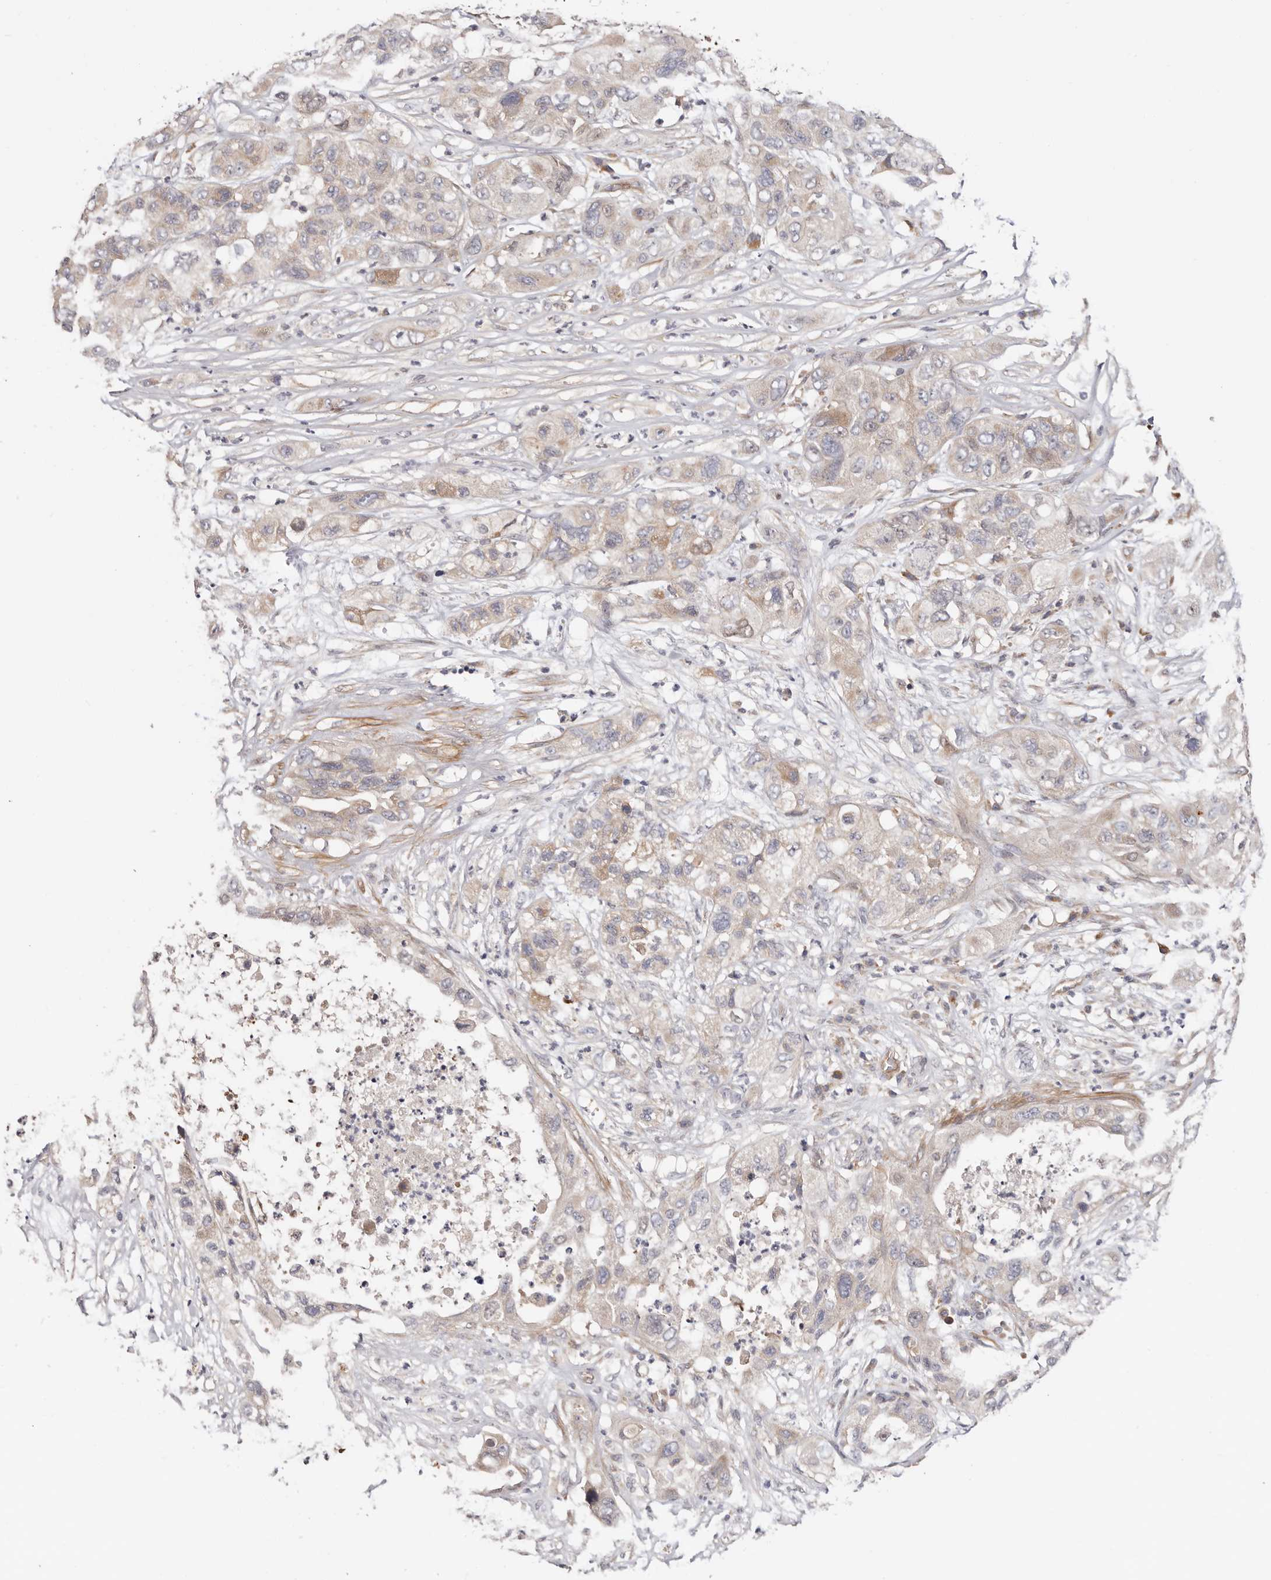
{"staining": {"intensity": "weak", "quantity": "25%-75%", "location": "cytoplasmic/membranous"}, "tissue": "pancreatic cancer", "cell_type": "Tumor cells", "image_type": "cancer", "snomed": [{"axis": "morphology", "description": "Adenocarcinoma, NOS"}, {"axis": "topography", "description": "Pancreas"}], "caption": "Immunohistochemistry (IHC) (DAB (3,3'-diaminobenzidine)) staining of pancreatic cancer (adenocarcinoma) shows weak cytoplasmic/membranous protein positivity in about 25%-75% of tumor cells.", "gene": "MACF1", "patient": {"sex": "female", "age": 78}}